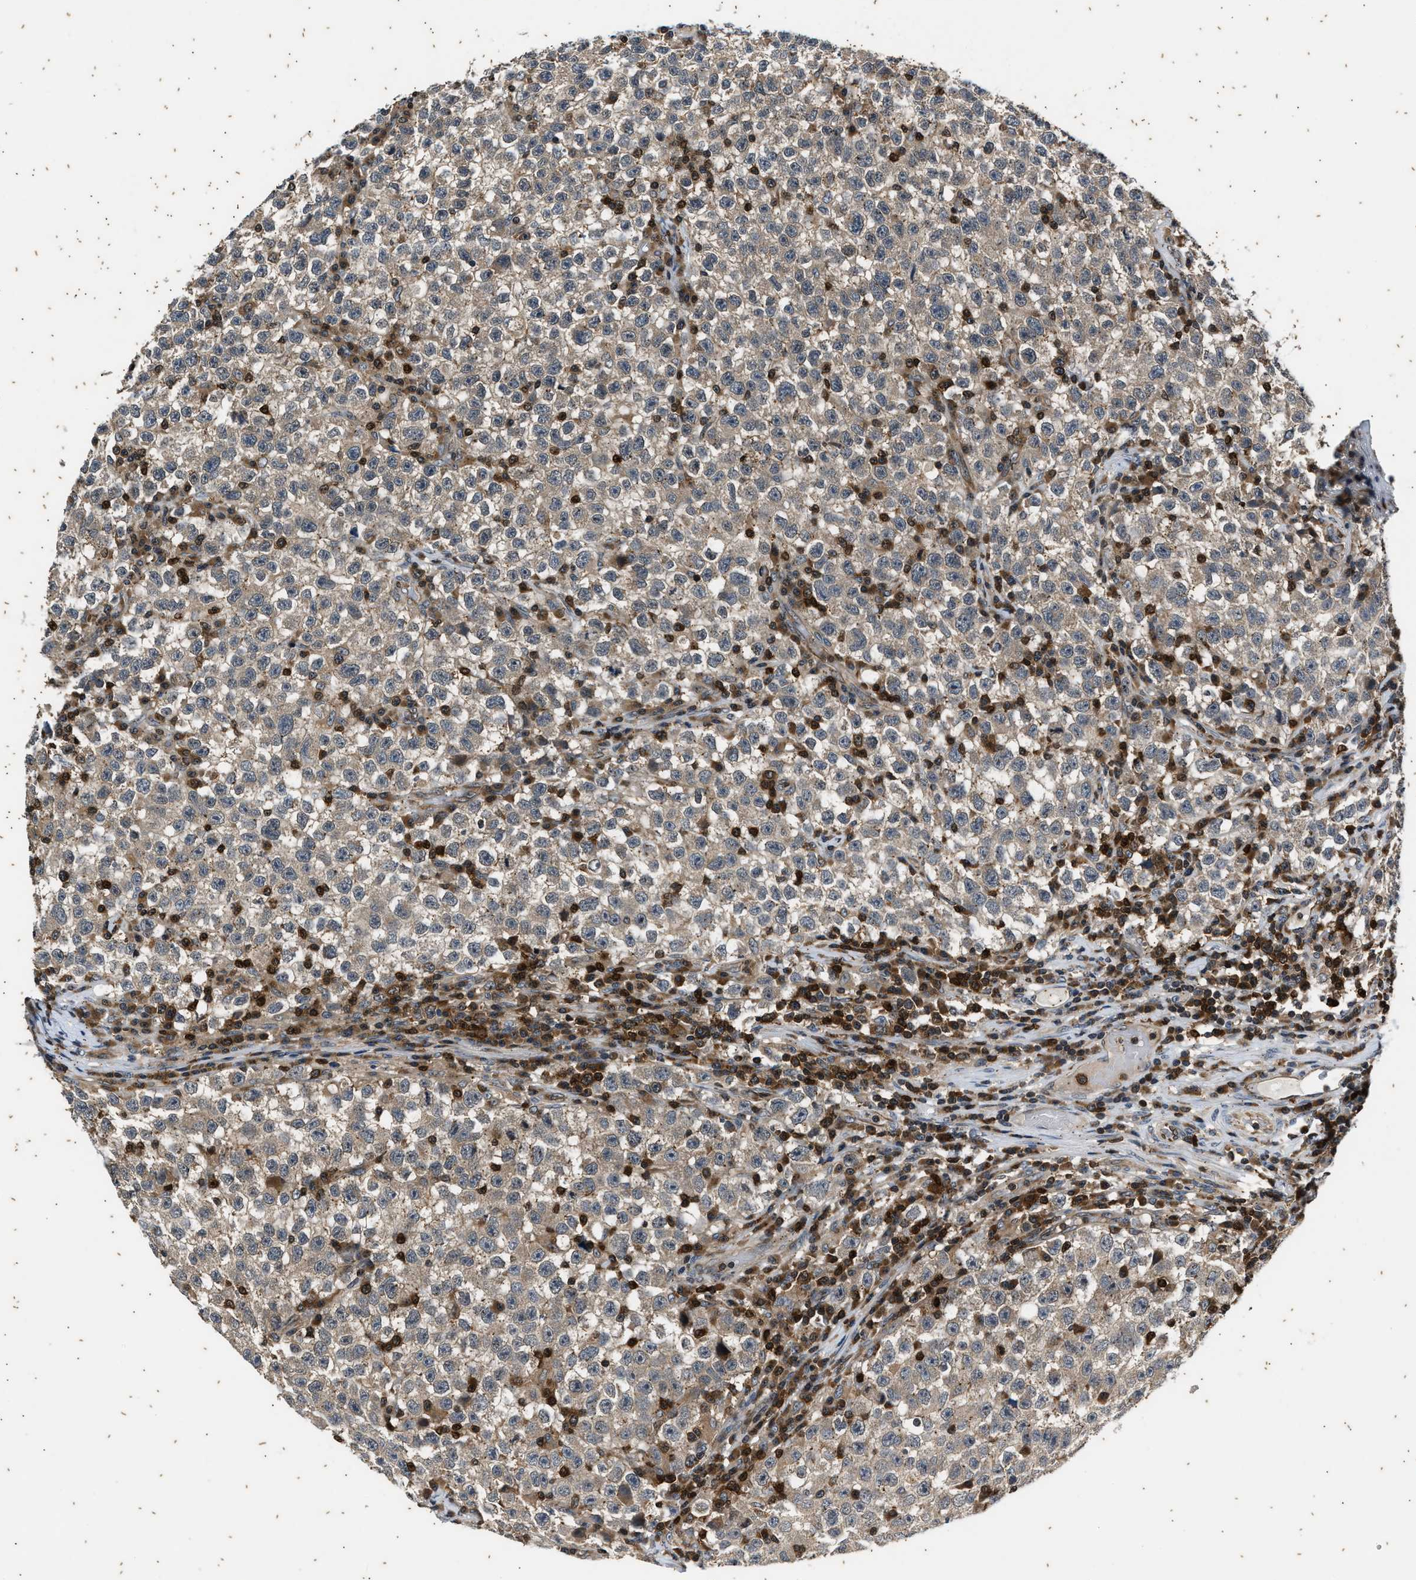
{"staining": {"intensity": "weak", "quantity": ">75%", "location": "cytoplasmic/membranous"}, "tissue": "testis cancer", "cell_type": "Tumor cells", "image_type": "cancer", "snomed": [{"axis": "morphology", "description": "Seminoma, NOS"}, {"axis": "topography", "description": "Testis"}], "caption": "Immunohistochemistry photomicrograph of neoplastic tissue: seminoma (testis) stained using immunohistochemistry demonstrates low levels of weak protein expression localized specifically in the cytoplasmic/membranous of tumor cells, appearing as a cytoplasmic/membranous brown color.", "gene": "PTPN7", "patient": {"sex": "male", "age": 22}}